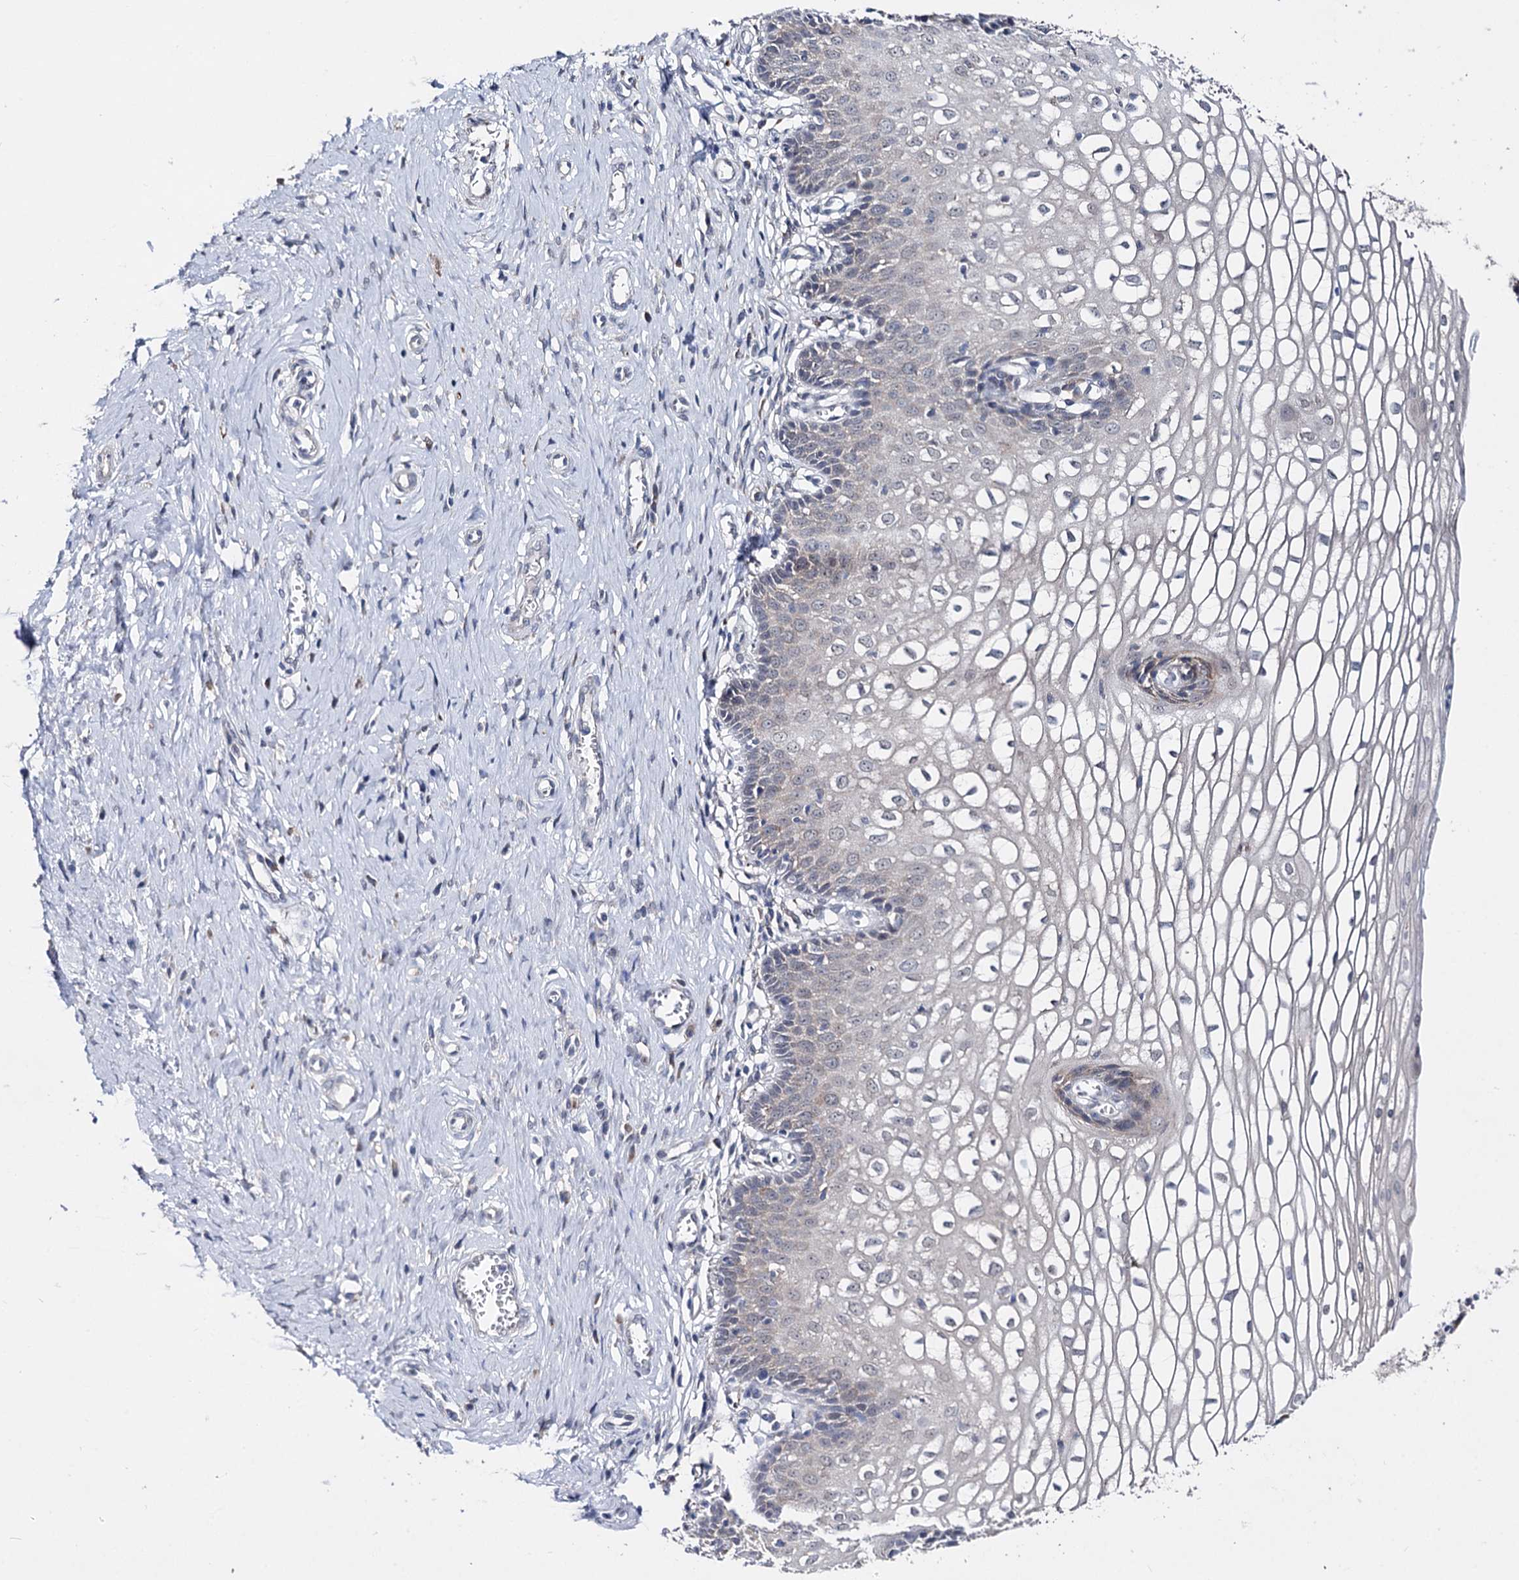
{"staining": {"intensity": "weak", "quantity": "25%-75%", "location": "cytoplasmic/membranous"}, "tissue": "cervix", "cell_type": "Glandular cells", "image_type": "normal", "snomed": [{"axis": "morphology", "description": "Normal tissue, NOS"}, {"axis": "morphology", "description": "Adenocarcinoma, NOS"}, {"axis": "topography", "description": "Cervix"}], "caption": "Weak cytoplasmic/membranous expression for a protein is seen in approximately 25%-75% of glandular cells of benign cervix using IHC.", "gene": "CAPRIN2", "patient": {"sex": "female", "age": 29}}